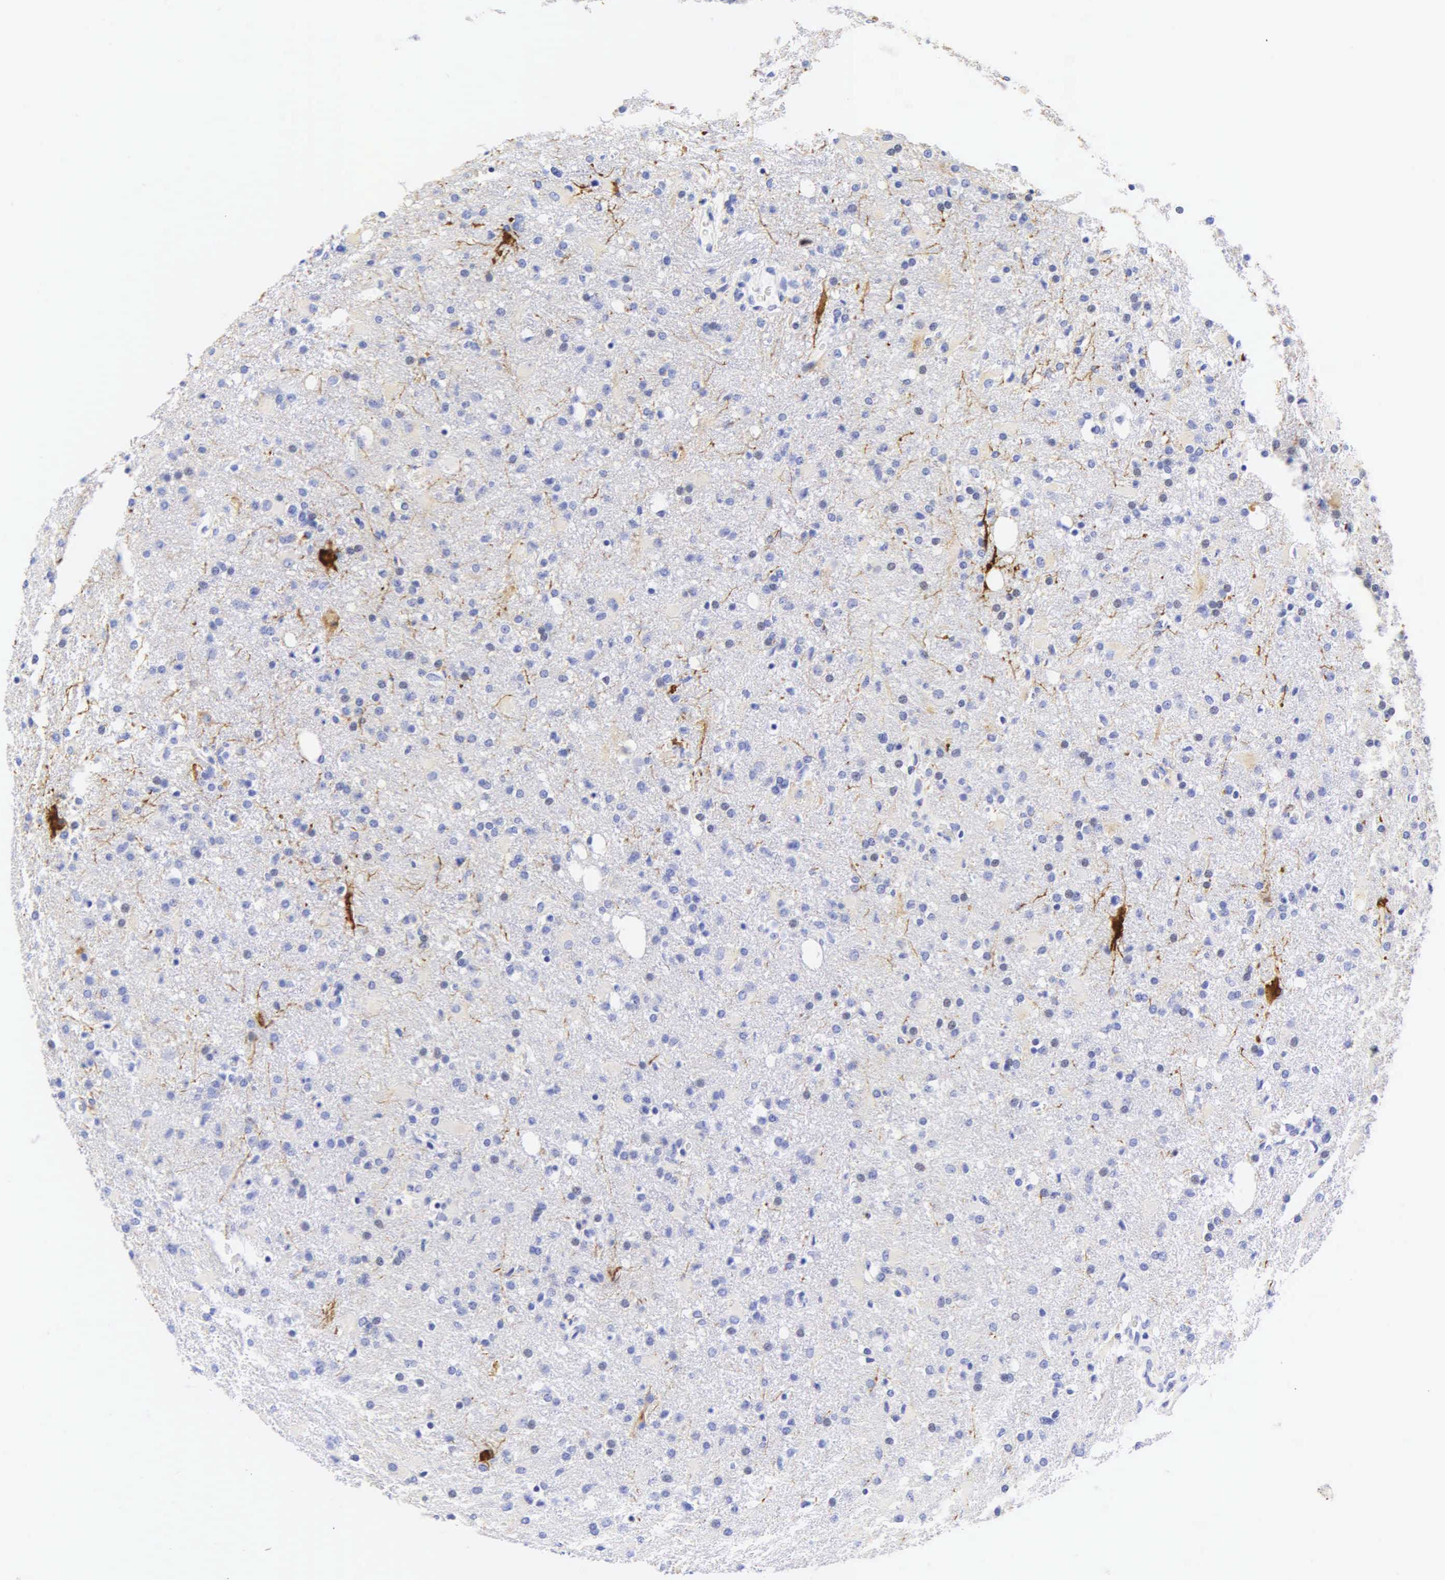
{"staining": {"intensity": "negative", "quantity": "none", "location": "none"}, "tissue": "glioma", "cell_type": "Tumor cells", "image_type": "cancer", "snomed": [{"axis": "morphology", "description": "Glioma, malignant, High grade"}, {"axis": "topography", "description": "Brain"}], "caption": "The micrograph displays no significant expression in tumor cells of malignant high-grade glioma.", "gene": "DES", "patient": {"sex": "male", "age": 68}}